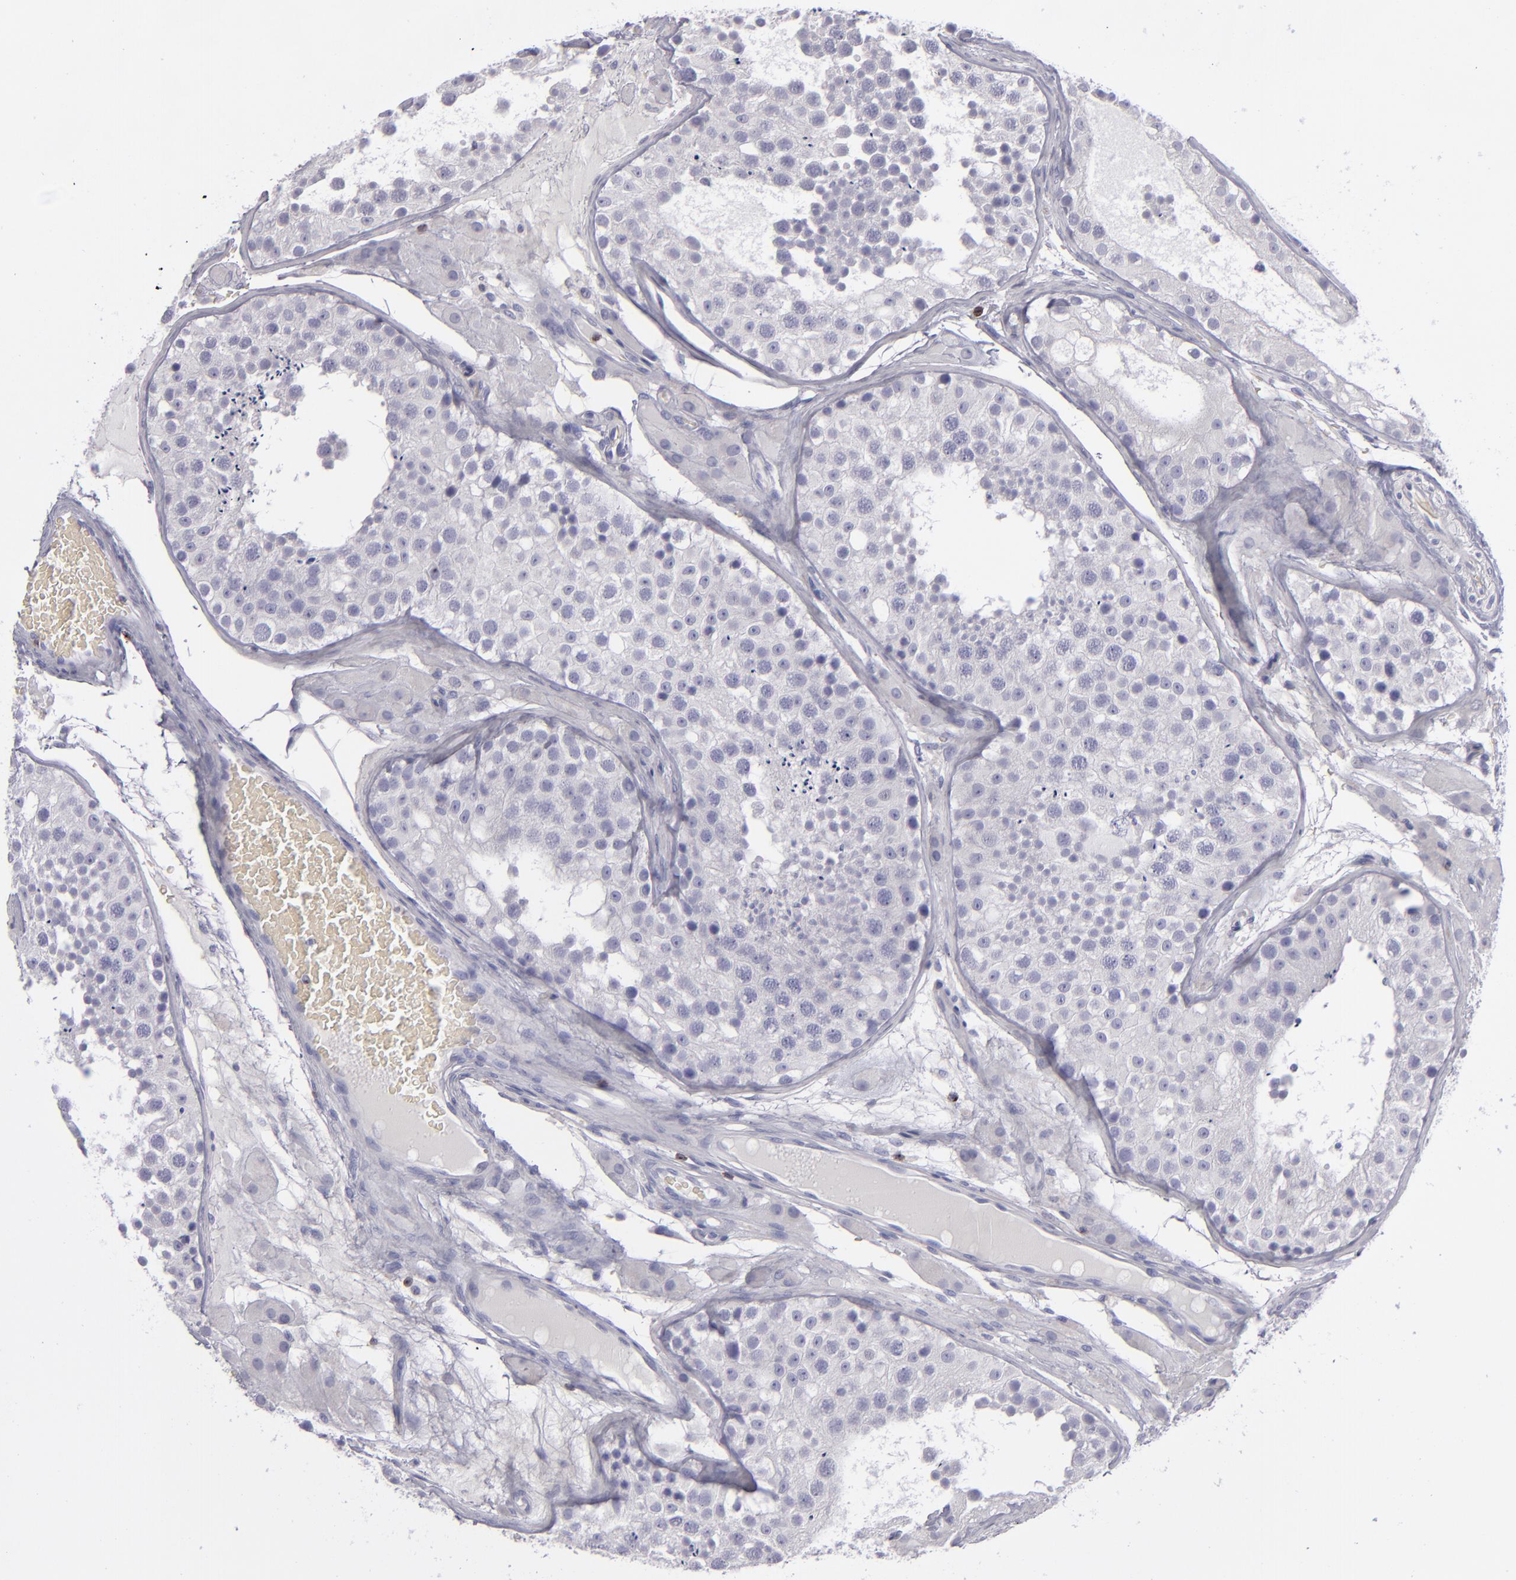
{"staining": {"intensity": "negative", "quantity": "none", "location": "none"}, "tissue": "testis", "cell_type": "Cells in seminiferous ducts", "image_type": "normal", "snomed": [{"axis": "morphology", "description": "Normal tissue, NOS"}, {"axis": "topography", "description": "Testis"}], "caption": "This histopathology image is of benign testis stained with immunohistochemistry (IHC) to label a protein in brown with the nuclei are counter-stained blue. There is no expression in cells in seminiferous ducts. (IHC, brightfield microscopy, high magnification).", "gene": "CD2", "patient": {"sex": "male", "age": 26}}